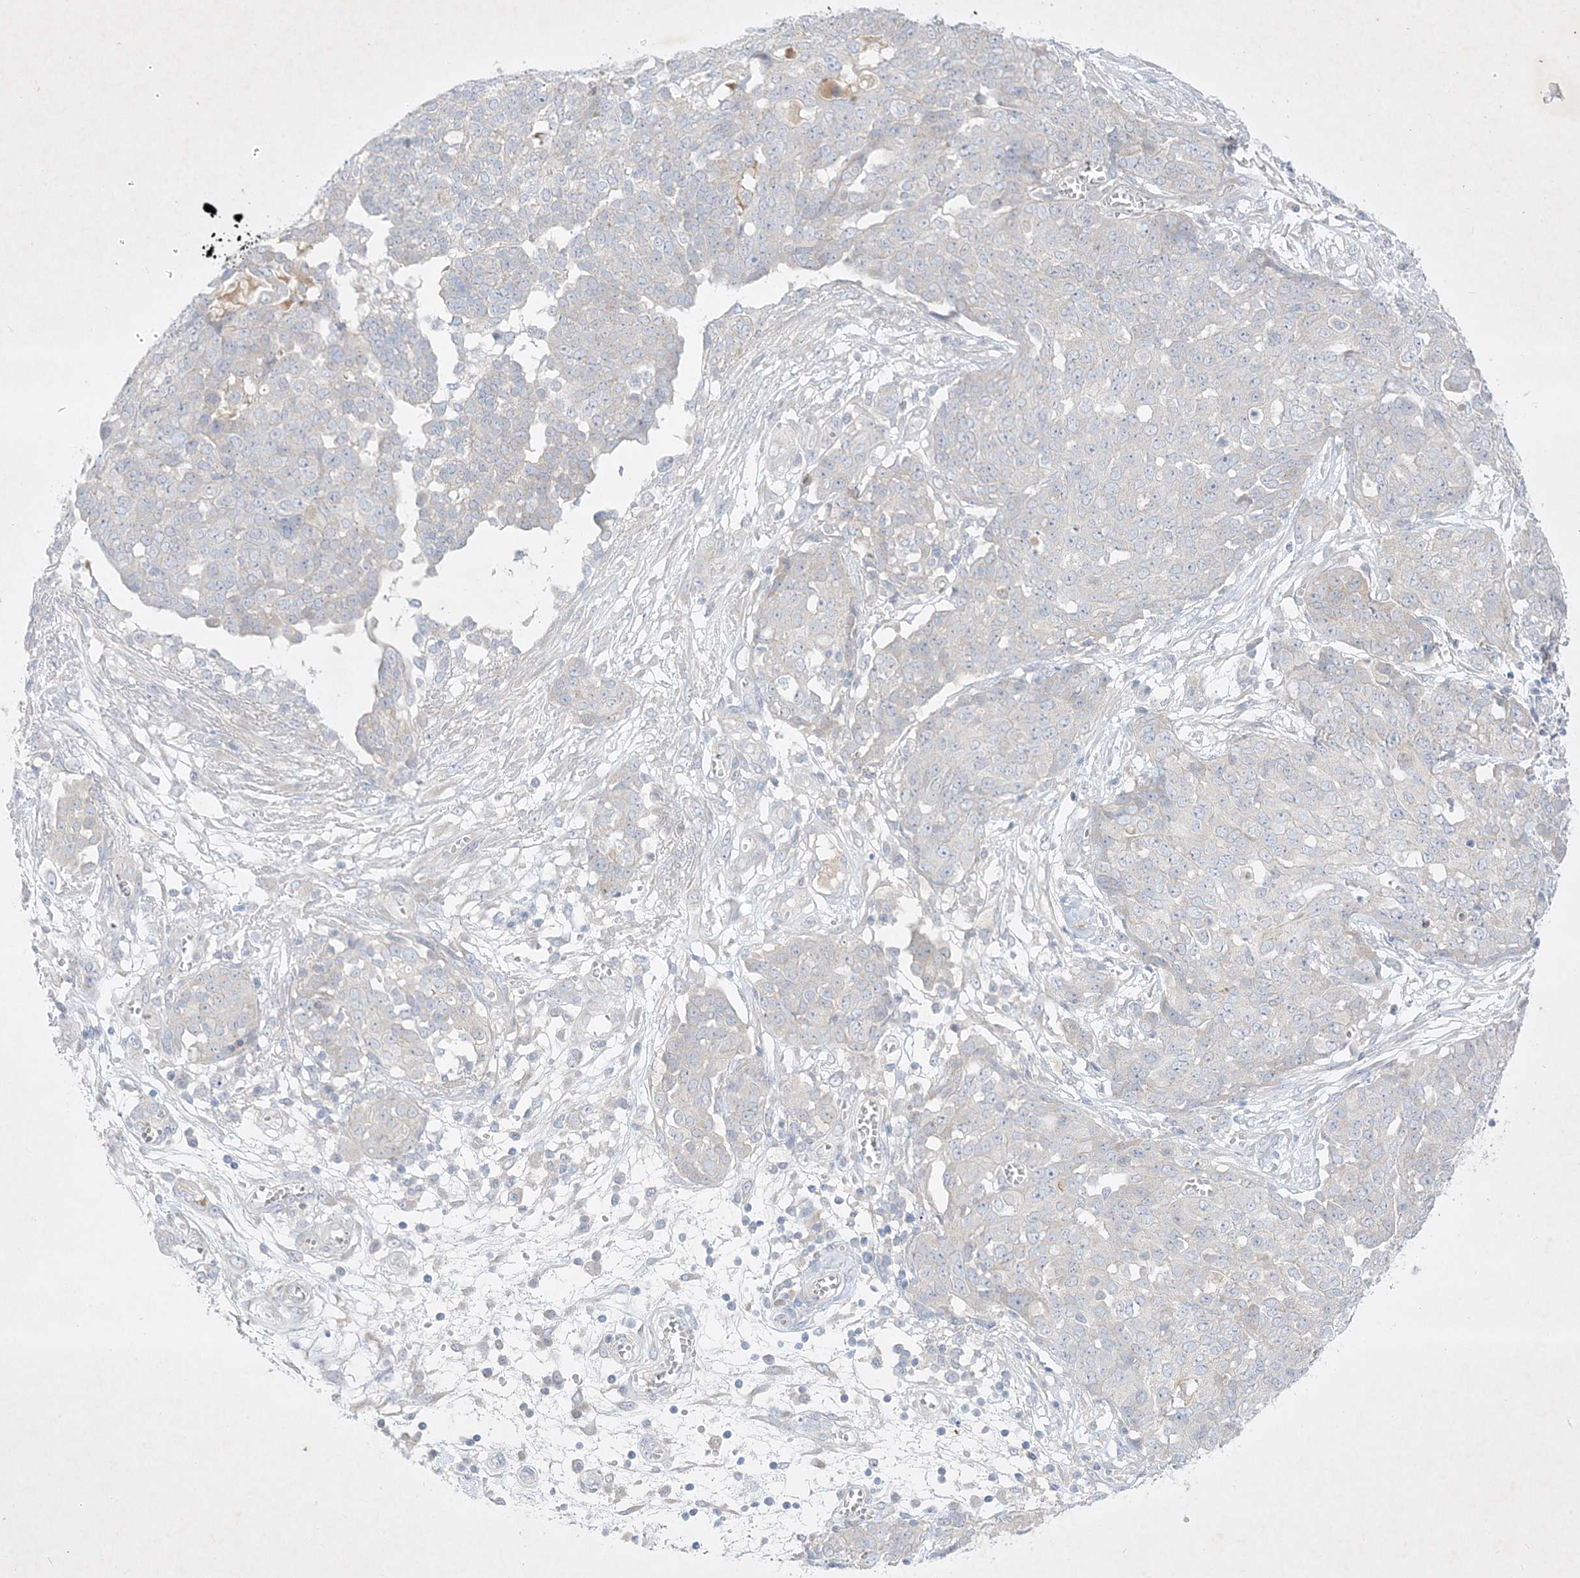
{"staining": {"intensity": "negative", "quantity": "none", "location": "none"}, "tissue": "ovarian cancer", "cell_type": "Tumor cells", "image_type": "cancer", "snomed": [{"axis": "morphology", "description": "Cystadenocarcinoma, serous, NOS"}, {"axis": "topography", "description": "Soft tissue"}, {"axis": "topography", "description": "Ovary"}], "caption": "Serous cystadenocarcinoma (ovarian) stained for a protein using immunohistochemistry (IHC) shows no expression tumor cells.", "gene": "PLEKHA3", "patient": {"sex": "female", "age": 57}}